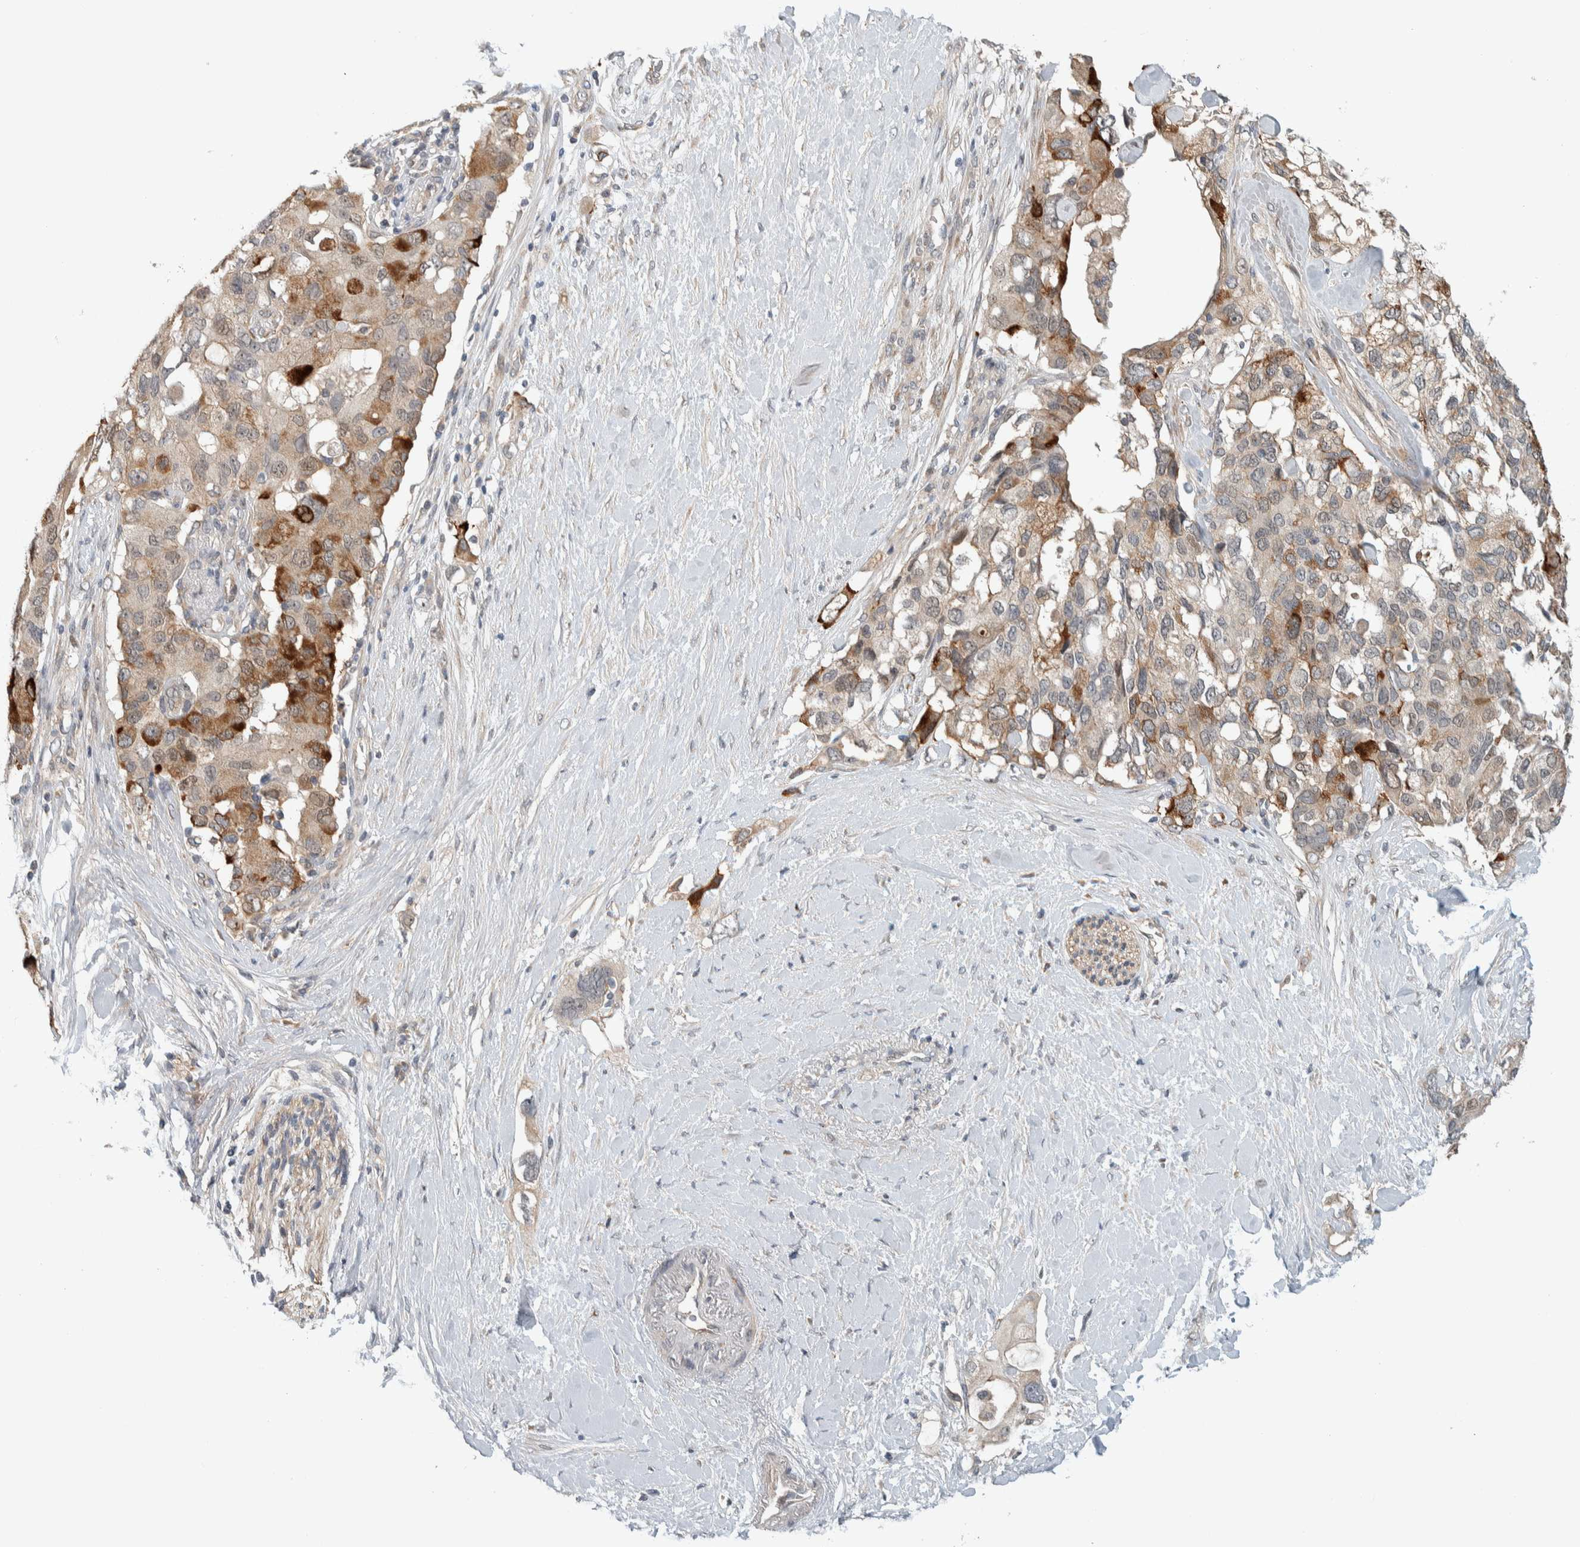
{"staining": {"intensity": "moderate", "quantity": ">75%", "location": "cytoplasmic/membranous"}, "tissue": "pancreatic cancer", "cell_type": "Tumor cells", "image_type": "cancer", "snomed": [{"axis": "morphology", "description": "Adenocarcinoma, NOS"}, {"axis": "topography", "description": "Pancreas"}], "caption": "Immunohistochemistry image of human pancreatic cancer (adenocarcinoma) stained for a protein (brown), which reveals medium levels of moderate cytoplasmic/membranous staining in approximately >75% of tumor cells.", "gene": "MPRIP", "patient": {"sex": "female", "age": 56}}